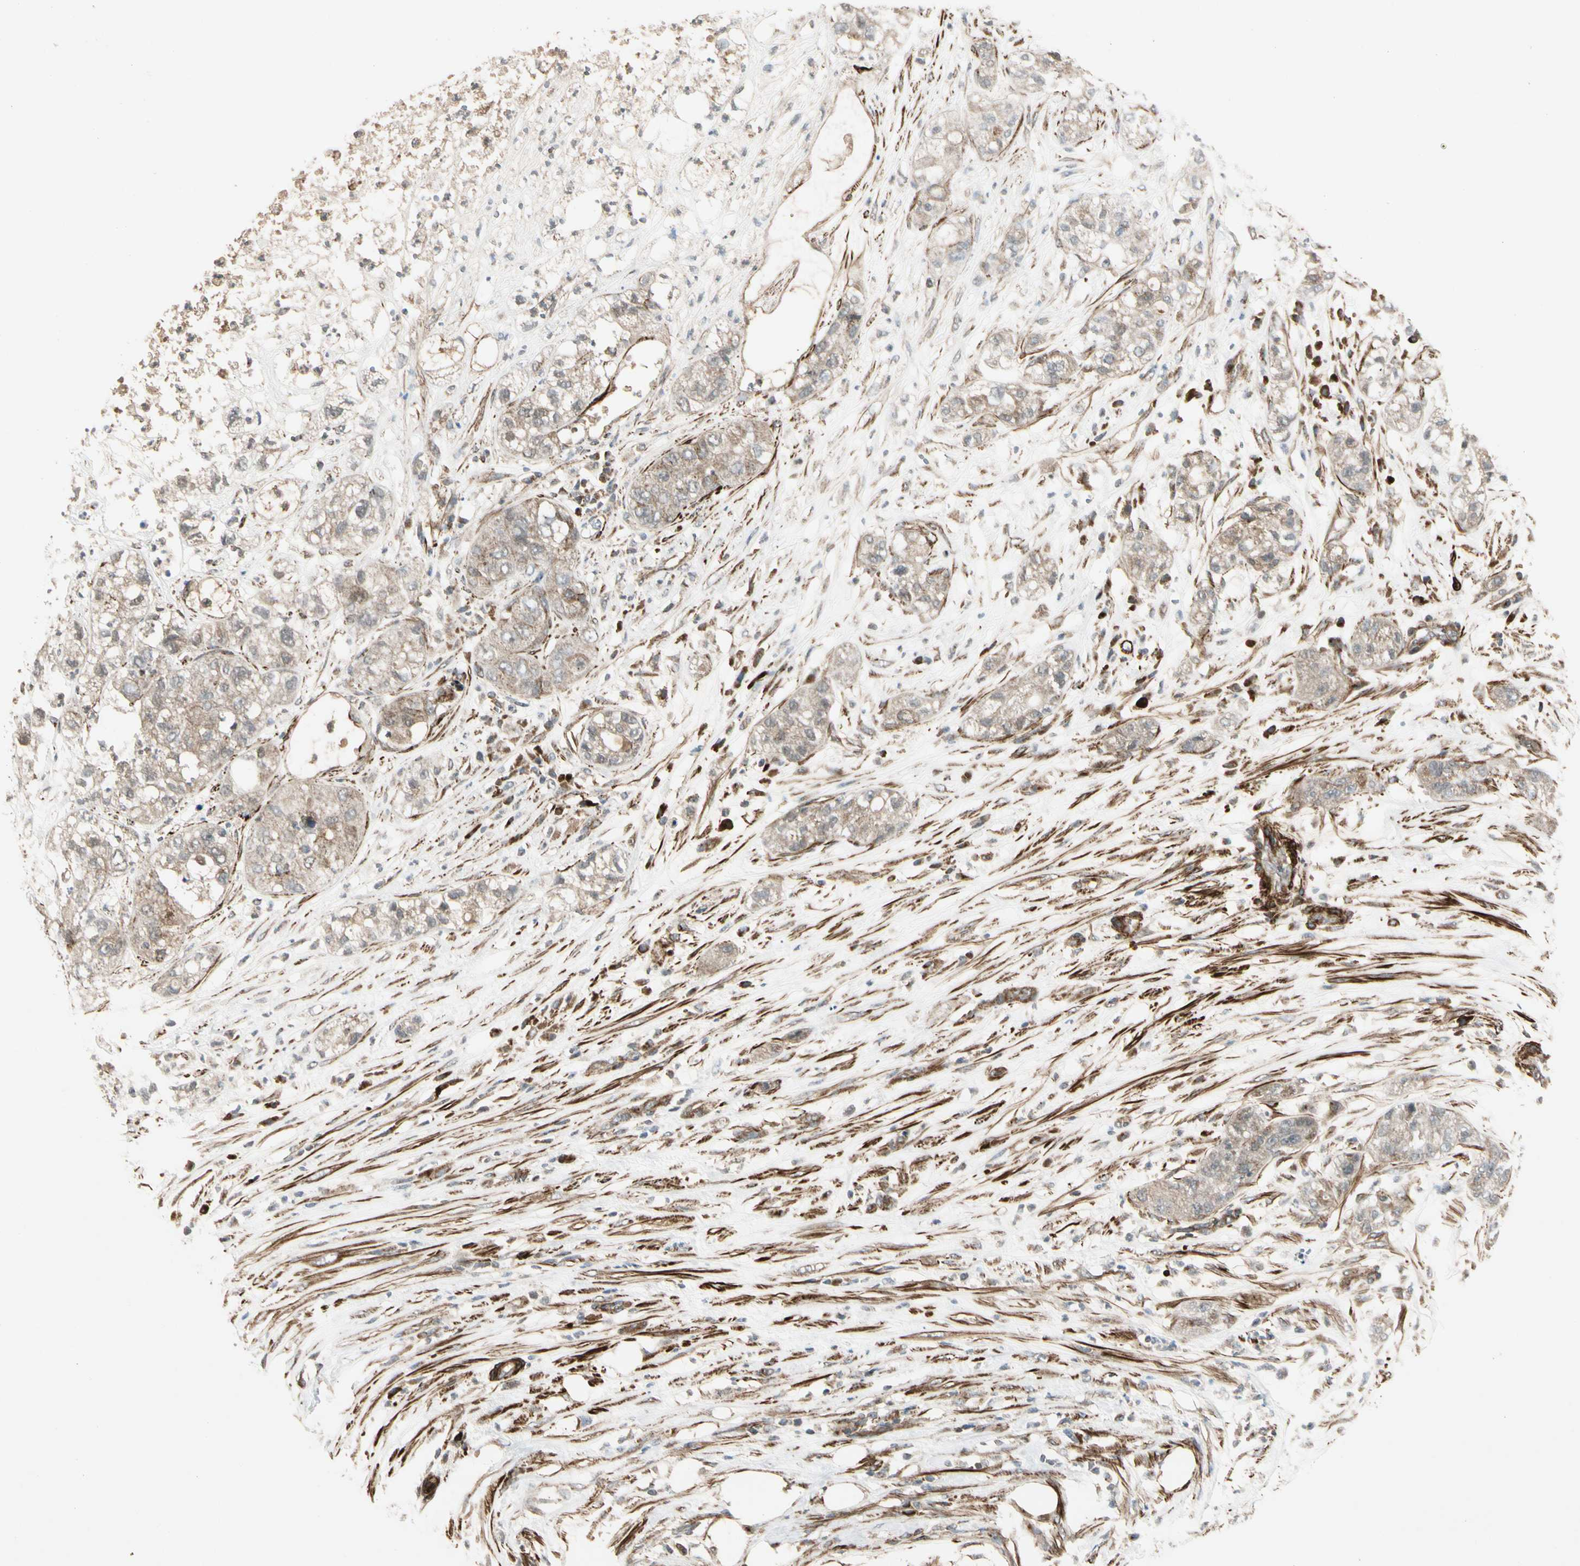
{"staining": {"intensity": "weak", "quantity": ">75%", "location": "cytoplasmic/membranous"}, "tissue": "pancreatic cancer", "cell_type": "Tumor cells", "image_type": "cancer", "snomed": [{"axis": "morphology", "description": "Adenocarcinoma, NOS"}, {"axis": "topography", "description": "Pancreas"}], "caption": "Protein expression analysis of pancreatic cancer reveals weak cytoplasmic/membranous staining in approximately >75% of tumor cells.", "gene": "GCK", "patient": {"sex": "female", "age": 78}}